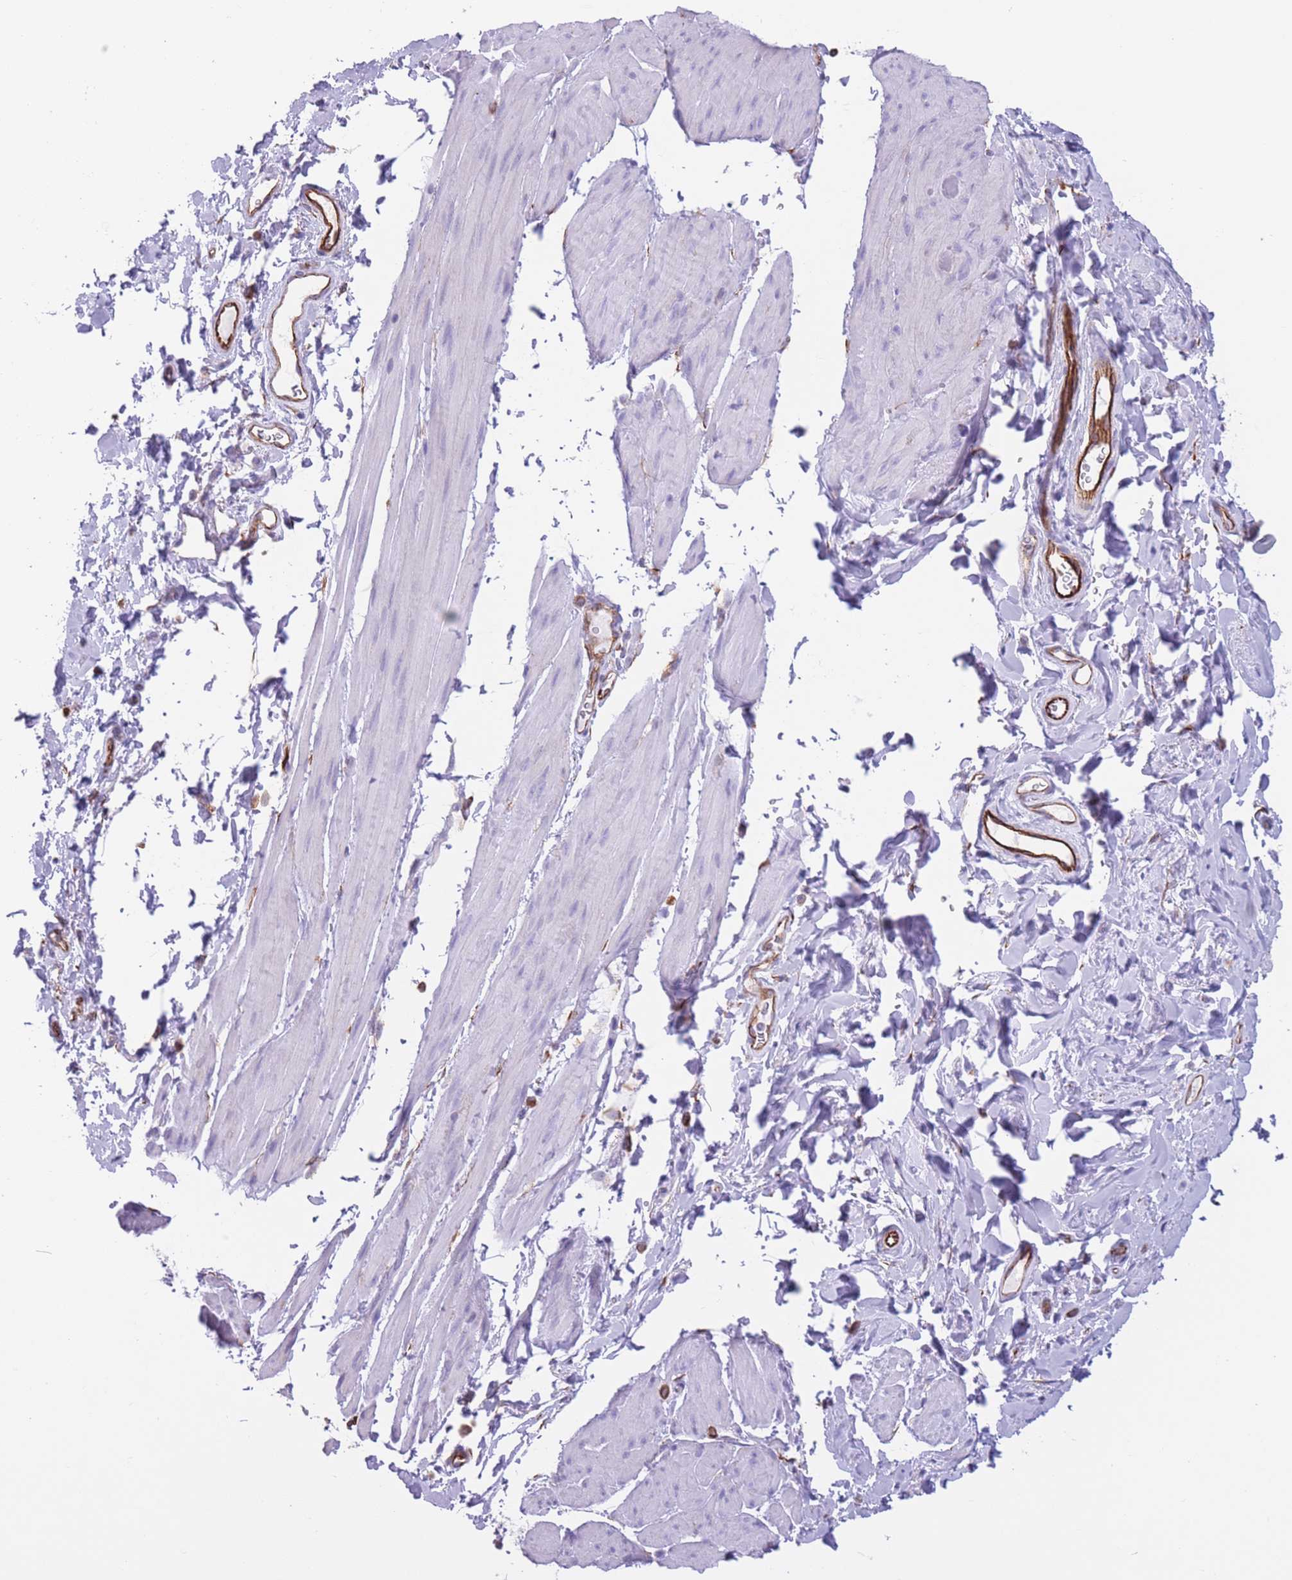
{"staining": {"intensity": "negative", "quantity": "none", "location": "none"}, "tissue": "smooth muscle", "cell_type": "Smooth muscle cells", "image_type": "normal", "snomed": [{"axis": "morphology", "description": "Normal tissue, NOS"}, {"axis": "topography", "description": "Smooth muscle"}, {"axis": "topography", "description": "Peripheral nerve tissue"}], "caption": "Immunohistochemistry photomicrograph of normal smooth muscle: human smooth muscle stained with DAB exhibits no significant protein staining in smooth muscle cells. (DAB (3,3'-diaminobenzidine) immunohistochemistry (IHC) with hematoxylin counter stain).", "gene": "ATP5MF", "patient": {"sex": "male", "age": 69}}